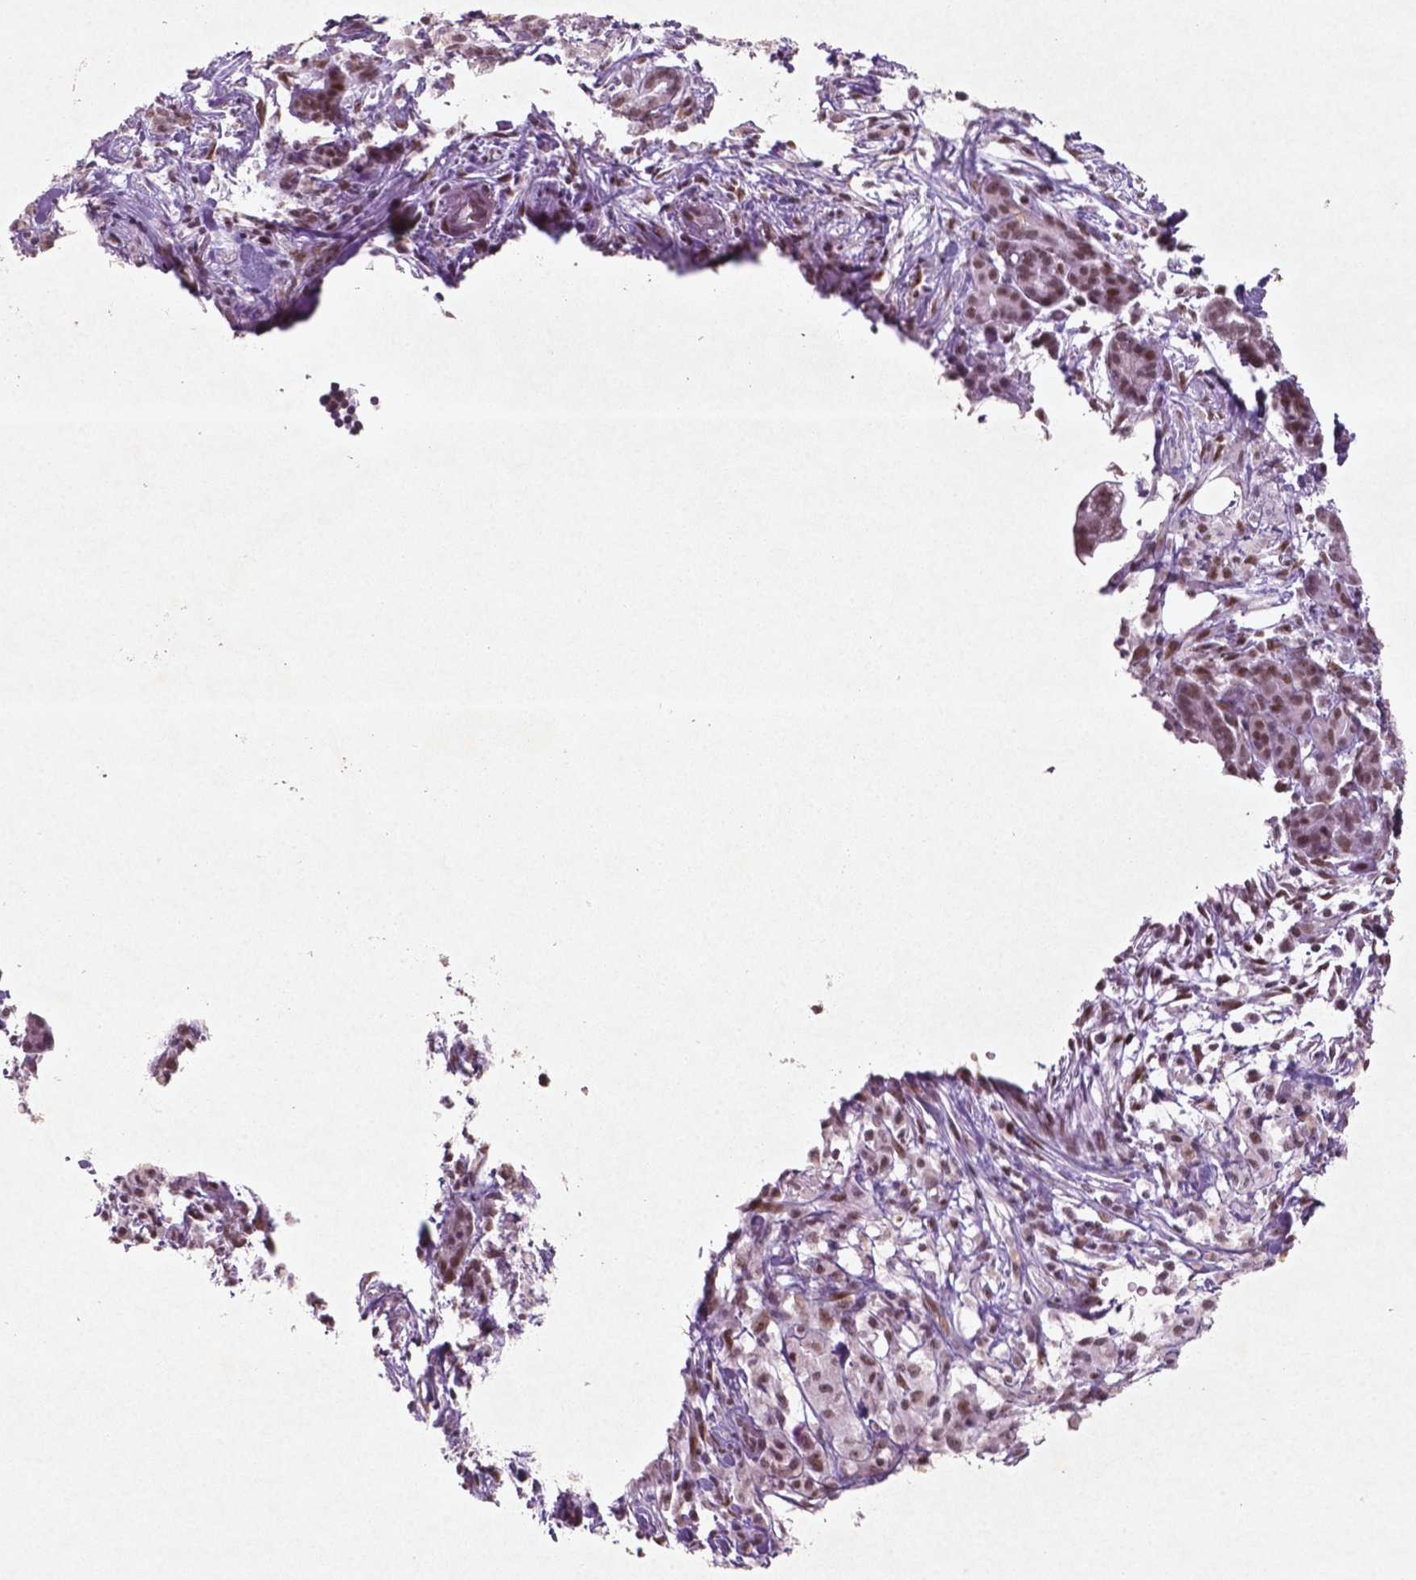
{"staining": {"intensity": "moderate", "quantity": ">75%", "location": "nuclear"}, "tissue": "pancreatic cancer", "cell_type": "Tumor cells", "image_type": "cancer", "snomed": [{"axis": "morphology", "description": "Adenocarcinoma, NOS"}, {"axis": "topography", "description": "Pancreas"}], "caption": "Immunohistochemical staining of pancreatic cancer reveals moderate nuclear protein positivity in approximately >75% of tumor cells. (IHC, brightfield microscopy, high magnification).", "gene": "HMG20B", "patient": {"sex": "female", "age": 66}}